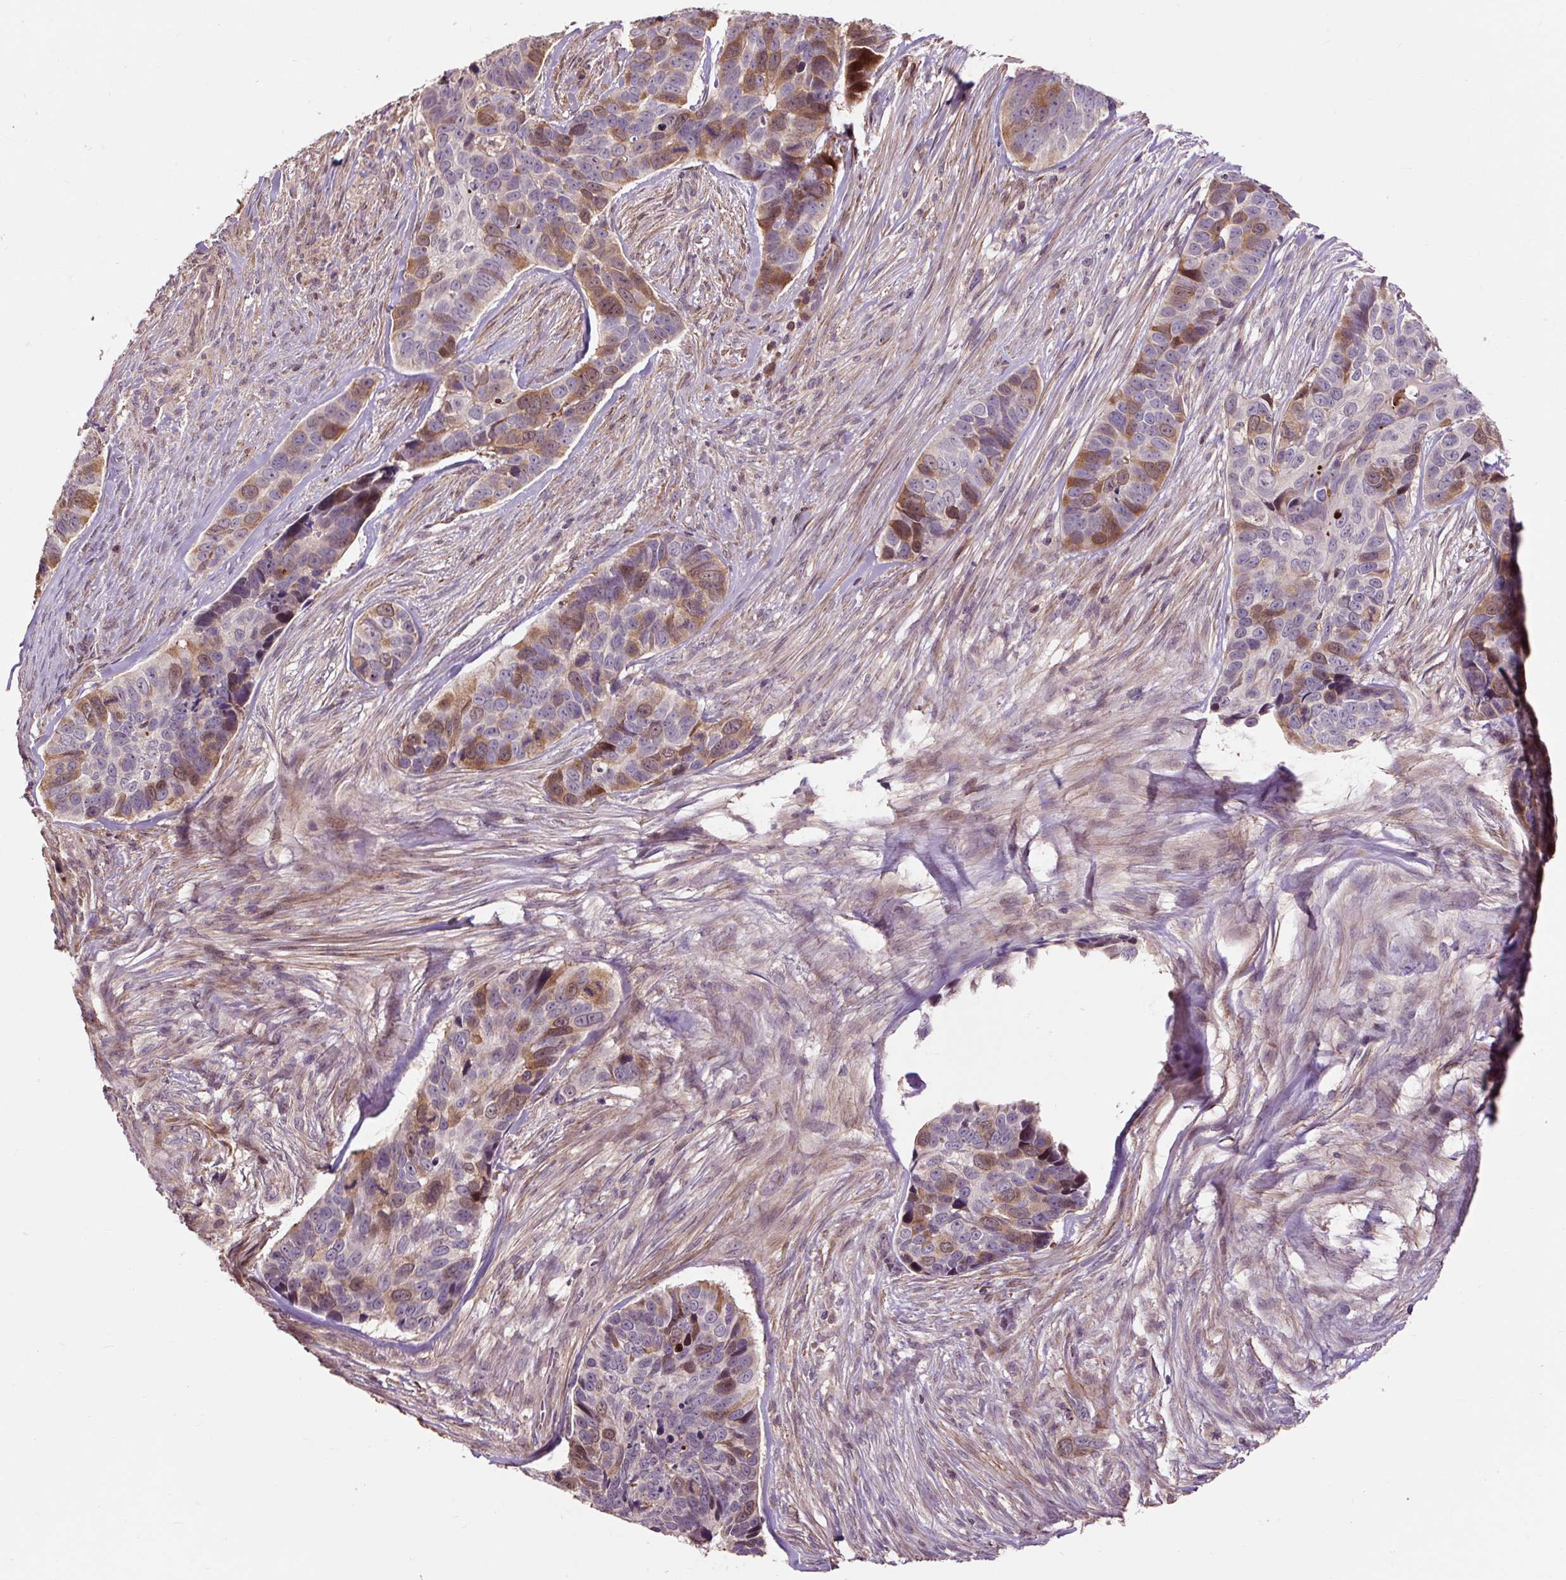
{"staining": {"intensity": "moderate", "quantity": "<25%", "location": "cytoplasmic/membranous"}, "tissue": "skin cancer", "cell_type": "Tumor cells", "image_type": "cancer", "snomed": [{"axis": "morphology", "description": "Basal cell carcinoma"}, {"axis": "topography", "description": "Skin"}], "caption": "Immunohistochemistry (IHC) of skin basal cell carcinoma reveals low levels of moderate cytoplasmic/membranous positivity in approximately <25% of tumor cells.", "gene": "PRIMPOL", "patient": {"sex": "female", "age": 82}}